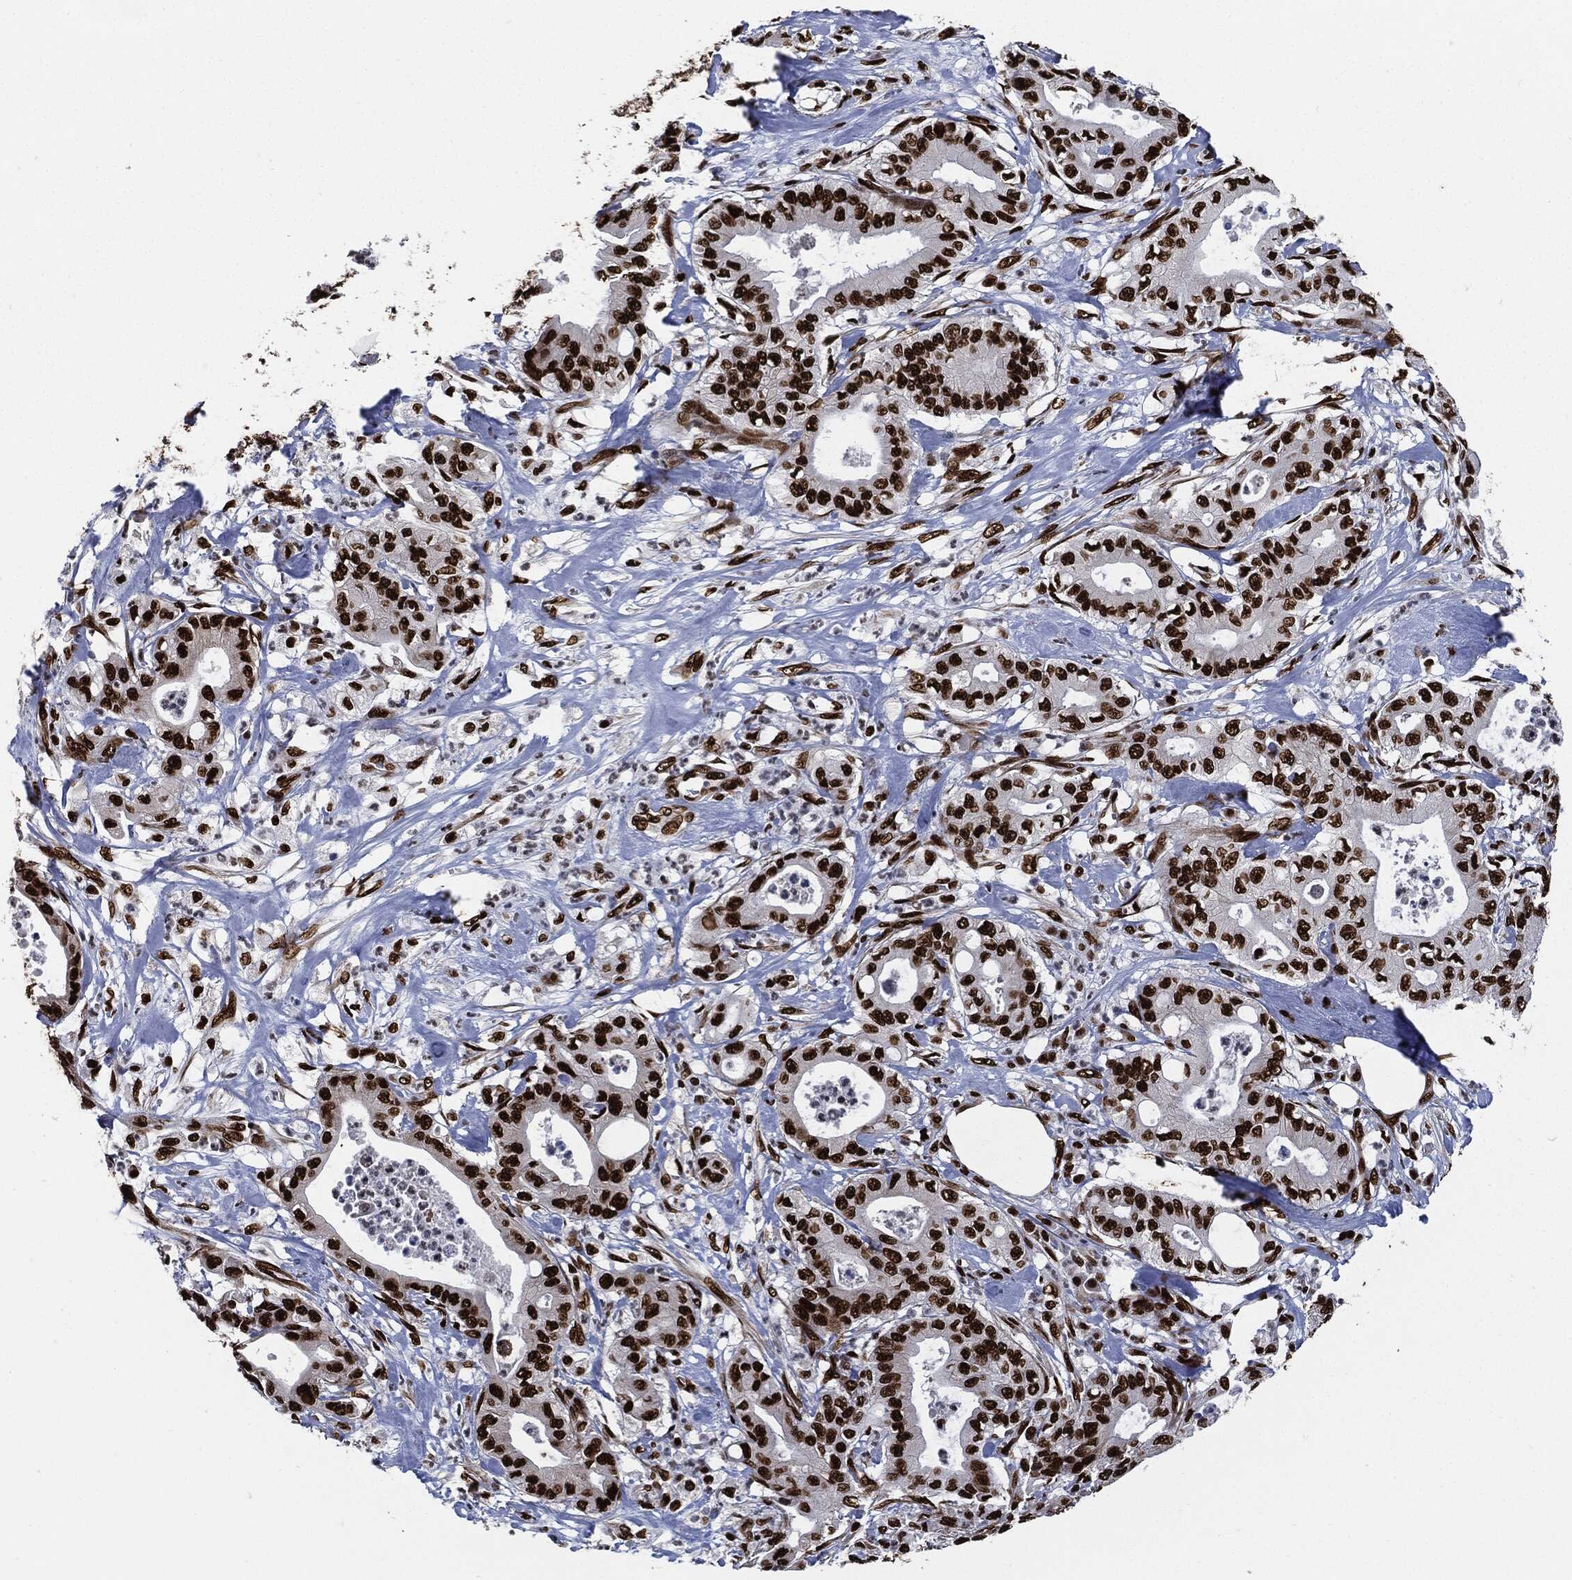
{"staining": {"intensity": "strong", "quantity": ">75%", "location": "nuclear"}, "tissue": "pancreatic cancer", "cell_type": "Tumor cells", "image_type": "cancer", "snomed": [{"axis": "morphology", "description": "Adenocarcinoma, NOS"}, {"axis": "topography", "description": "Pancreas"}], "caption": "Human pancreatic adenocarcinoma stained with a protein marker displays strong staining in tumor cells.", "gene": "RECQL", "patient": {"sex": "male", "age": 71}}